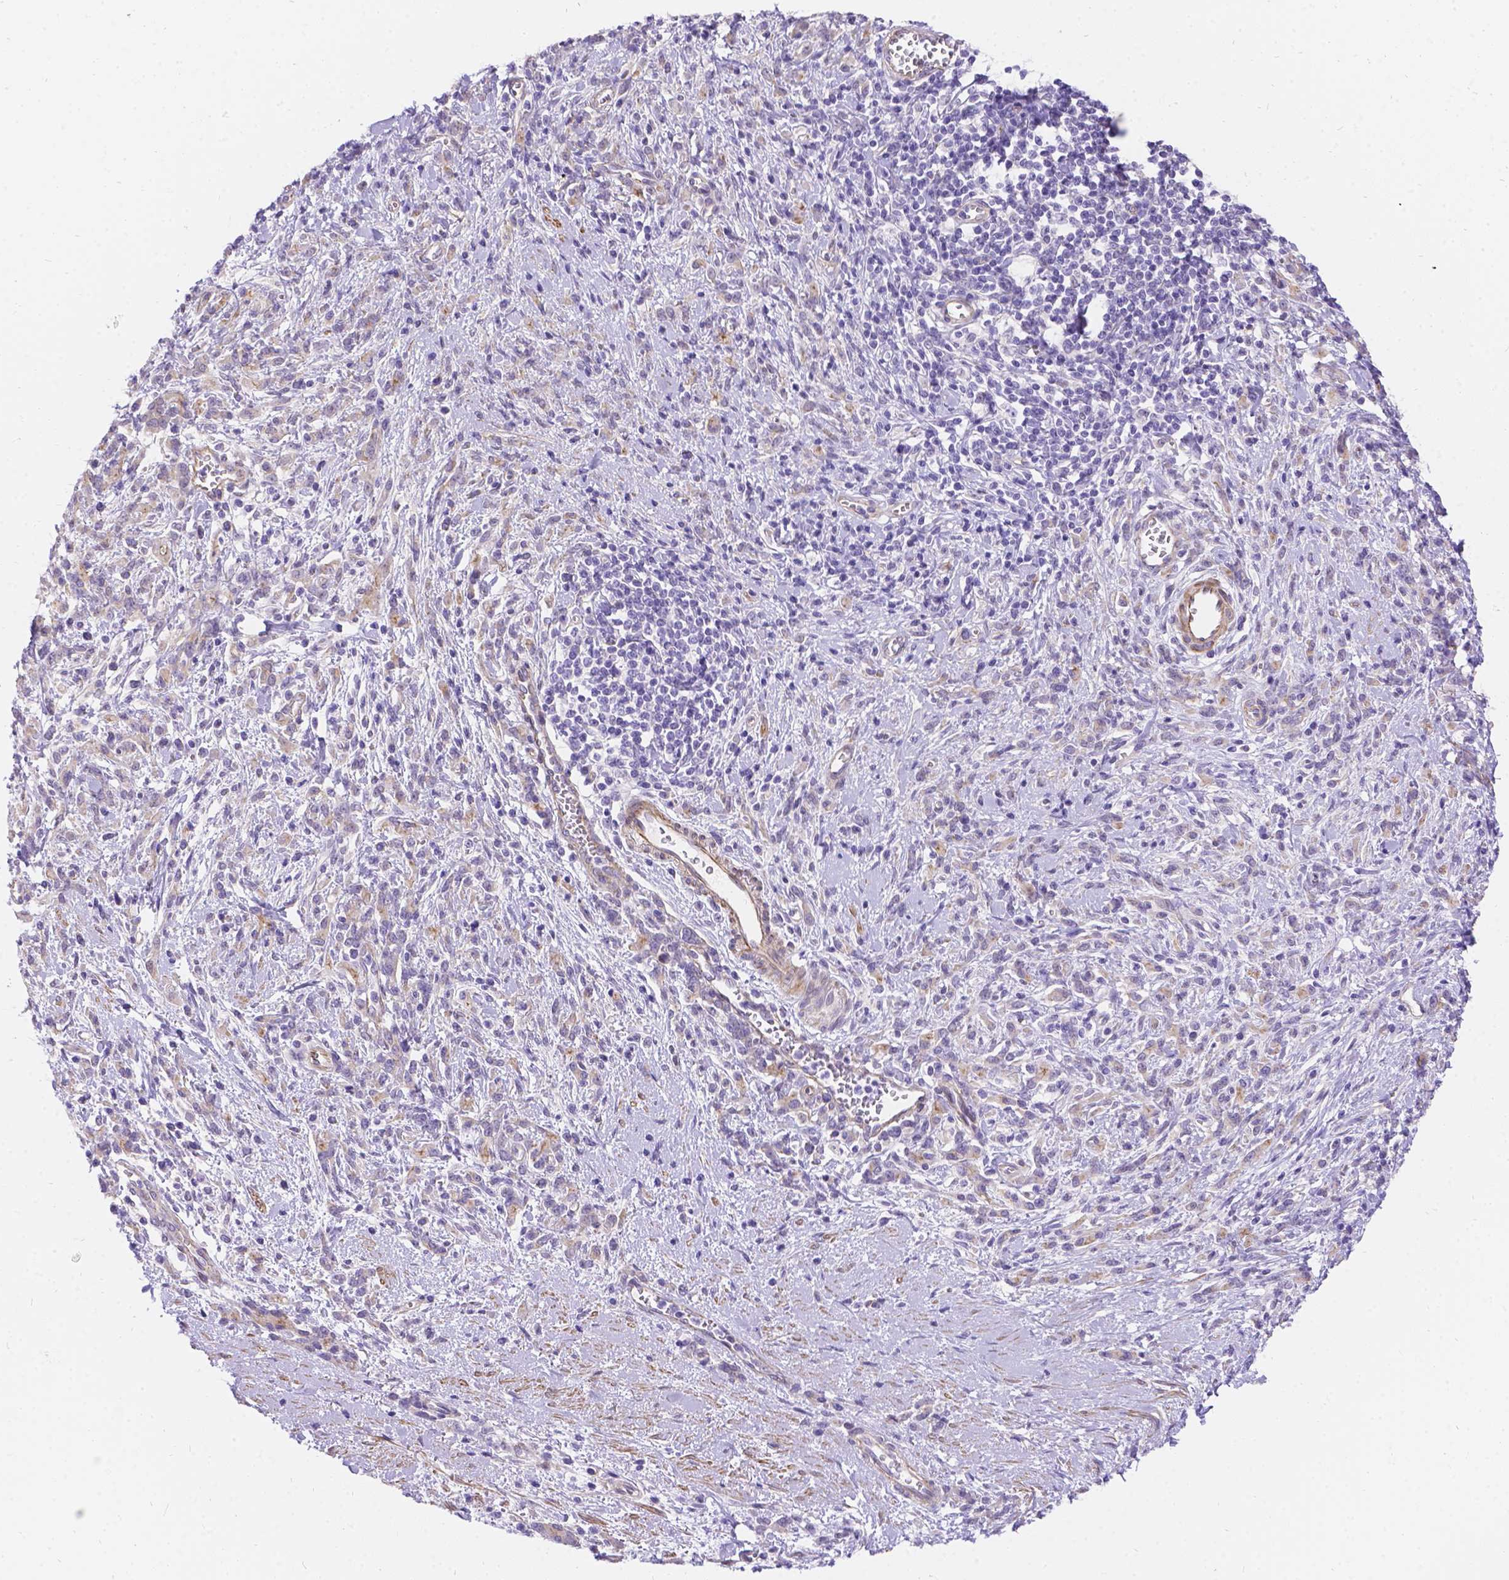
{"staining": {"intensity": "weak", "quantity": "<25%", "location": "cytoplasmic/membranous"}, "tissue": "stomach cancer", "cell_type": "Tumor cells", "image_type": "cancer", "snomed": [{"axis": "morphology", "description": "Adenocarcinoma, NOS"}, {"axis": "topography", "description": "Stomach"}], "caption": "Immunohistochemical staining of human adenocarcinoma (stomach) reveals no significant positivity in tumor cells.", "gene": "PALS1", "patient": {"sex": "female", "age": 57}}